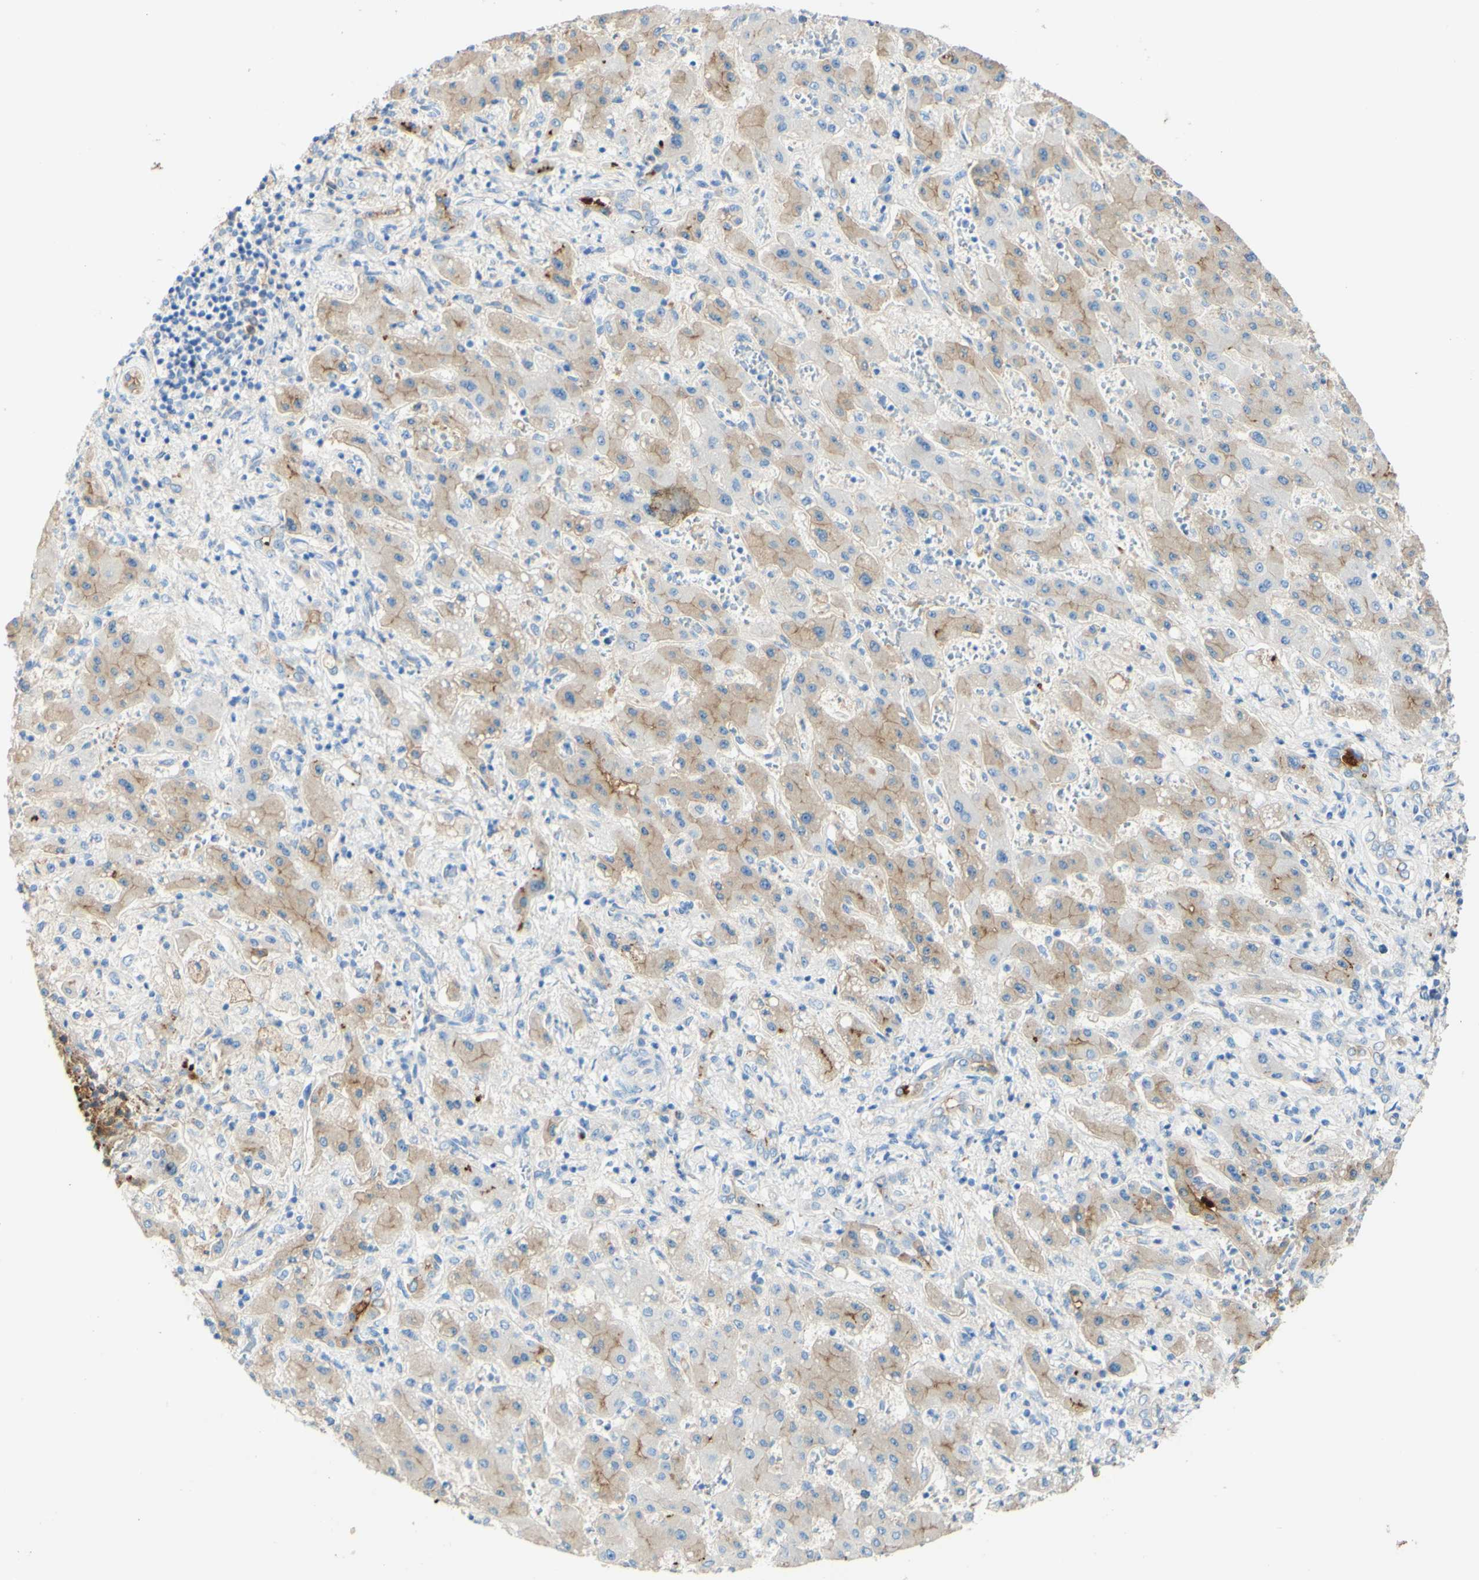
{"staining": {"intensity": "weak", "quantity": "25%-75%", "location": "cytoplasmic/membranous"}, "tissue": "liver cancer", "cell_type": "Tumor cells", "image_type": "cancer", "snomed": [{"axis": "morphology", "description": "Cholangiocarcinoma"}, {"axis": "topography", "description": "Liver"}], "caption": "Immunohistochemical staining of human liver cholangiocarcinoma demonstrates low levels of weak cytoplasmic/membranous protein expression in about 25%-75% of tumor cells.", "gene": "PIGR", "patient": {"sex": "male", "age": 50}}